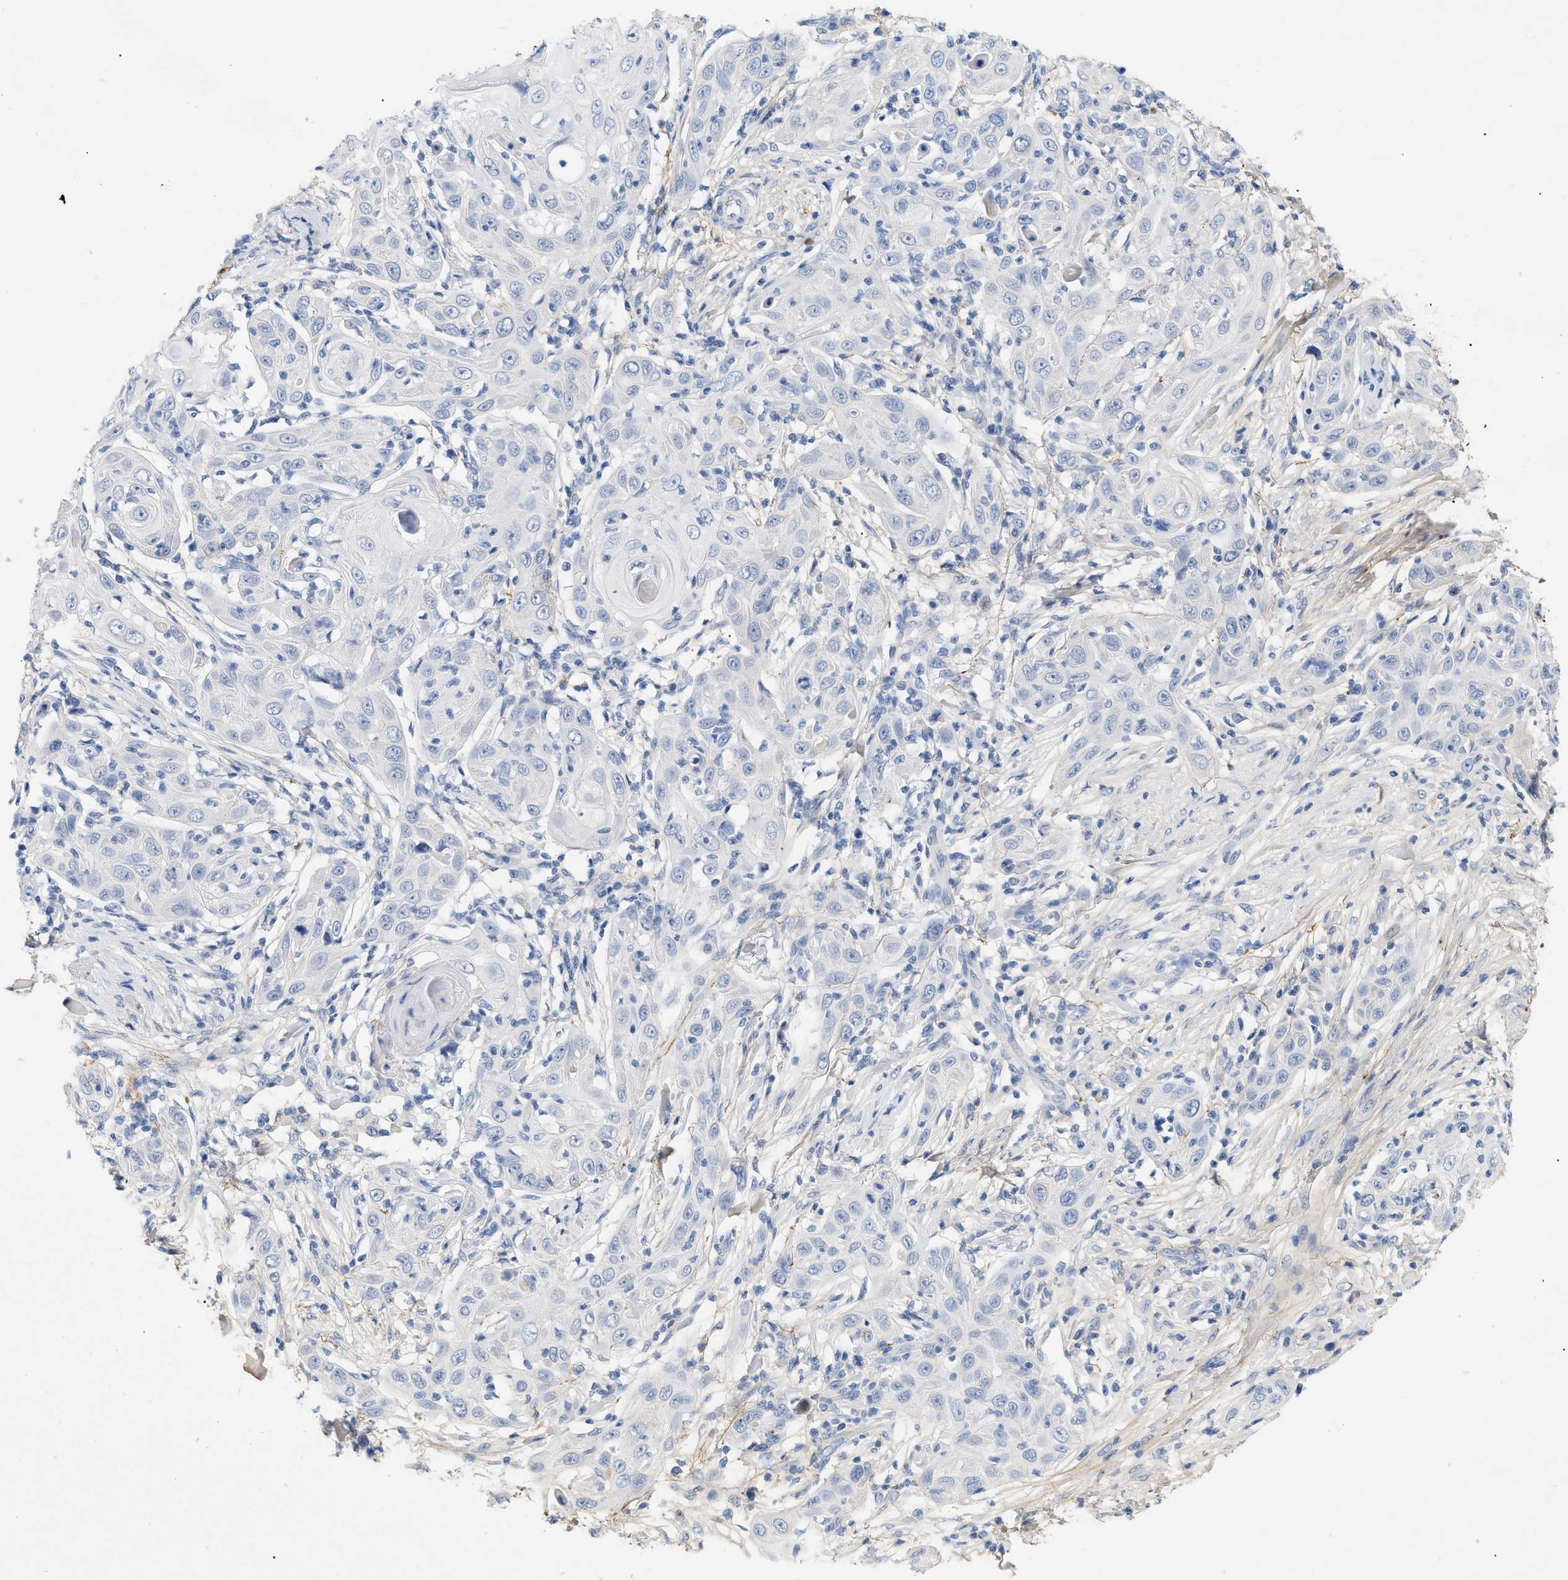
{"staining": {"intensity": "negative", "quantity": "none", "location": "none"}, "tissue": "skin cancer", "cell_type": "Tumor cells", "image_type": "cancer", "snomed": [{"axis": "morphology", "description": "Squamous cell carcinoma, NOS"}, {"axis": "topography", "description": "Skin"}], "caption": "This is an IHC image of squamous cell carcinoma (skin). There is no positivity in tumor cells.", "gene": "CFH", "patient": {"sex": "female", "age": 88}}